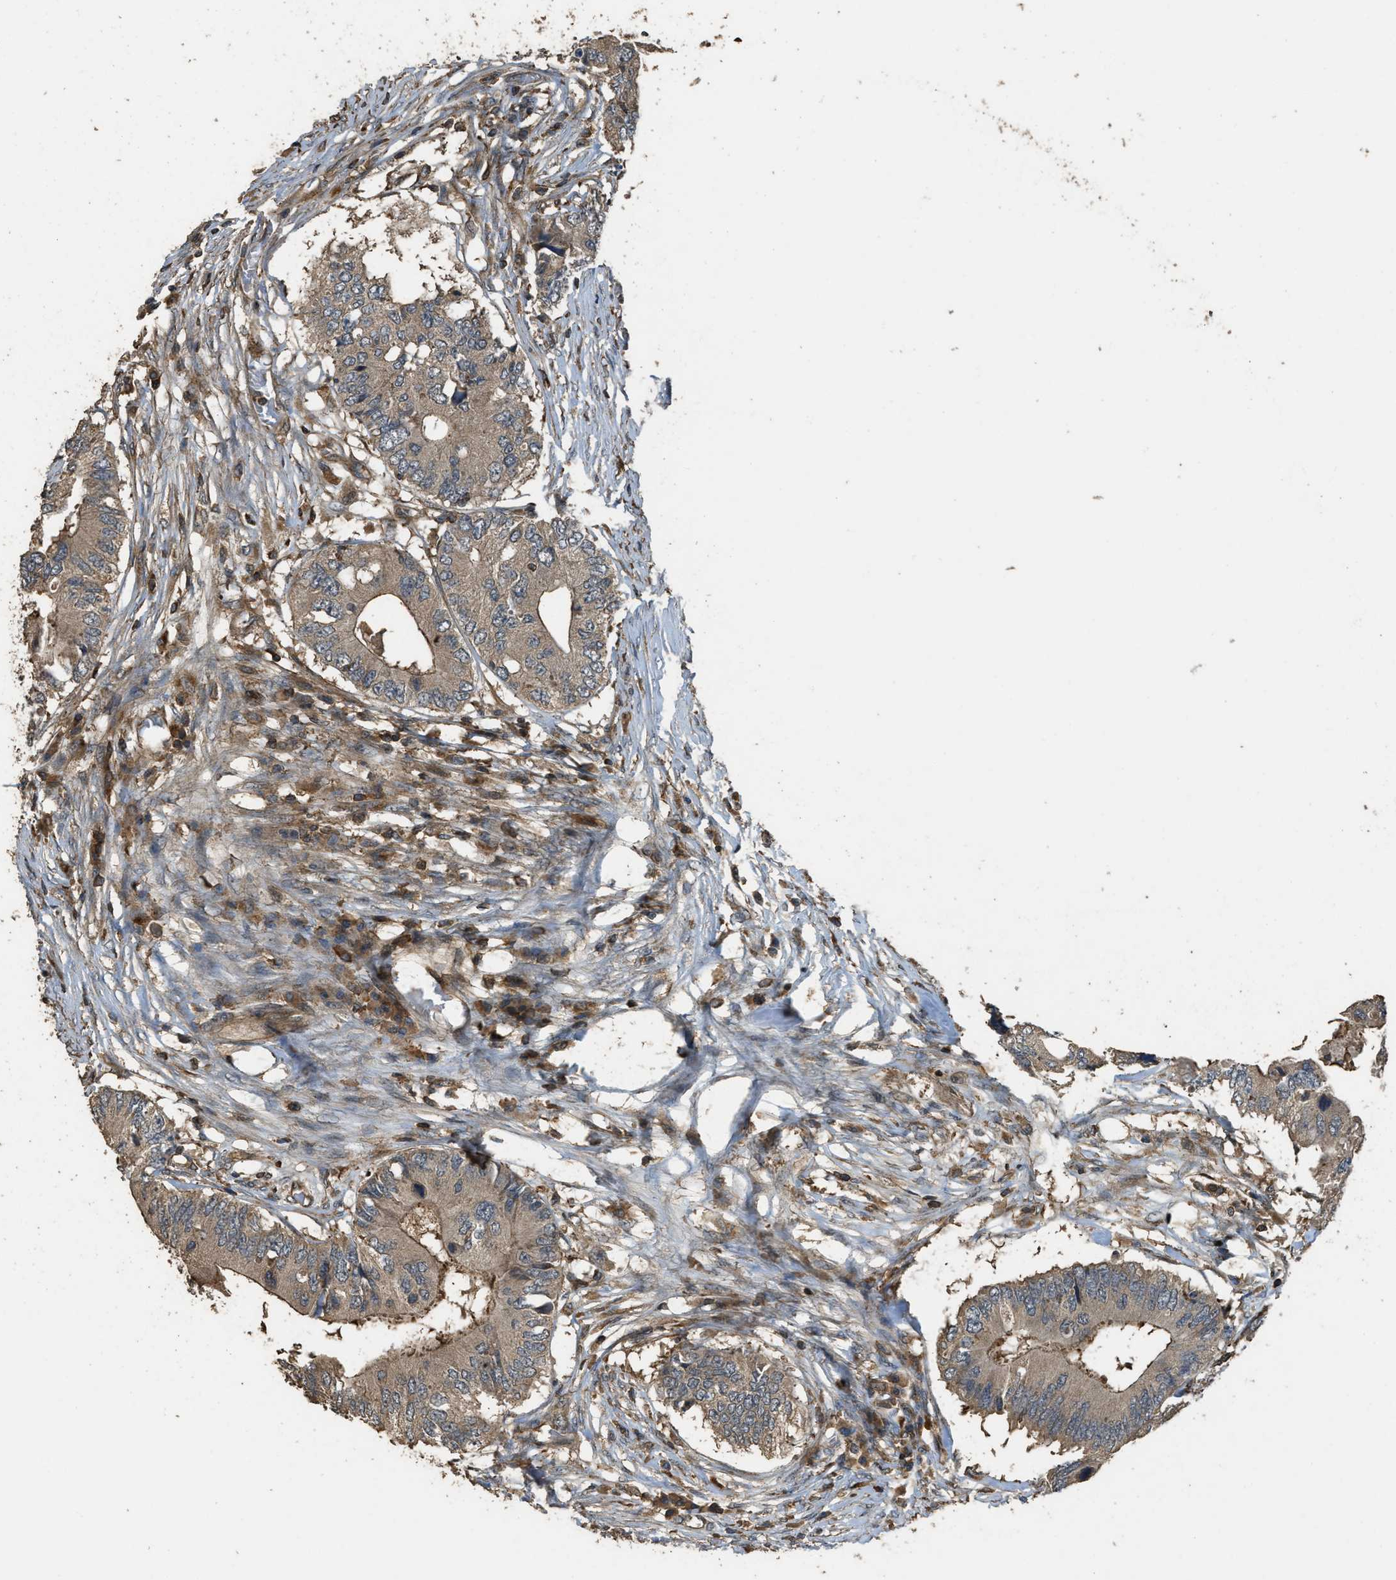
{"staining": {"intensity": "moderate", "quantity": ">75%", "location": "cytoplasmic/membranous"}, "tissue": "colorectal cancer", "cell_type": "Tumor cells", "image_type": "cancer", "snomed": [{"axis": "morphology", "description": "Adenocarcinoma, NOS"}, {"axis": "topography", "description": "Colon"}], "caption": "Protein analysis of colorectal adenocarcinoma tissue shows moderate cytoplasmic/membranous staining in about >75% of tumor cells.", "gene": "PPP6R3", "patient": {"sex": "male", "age": 71}}